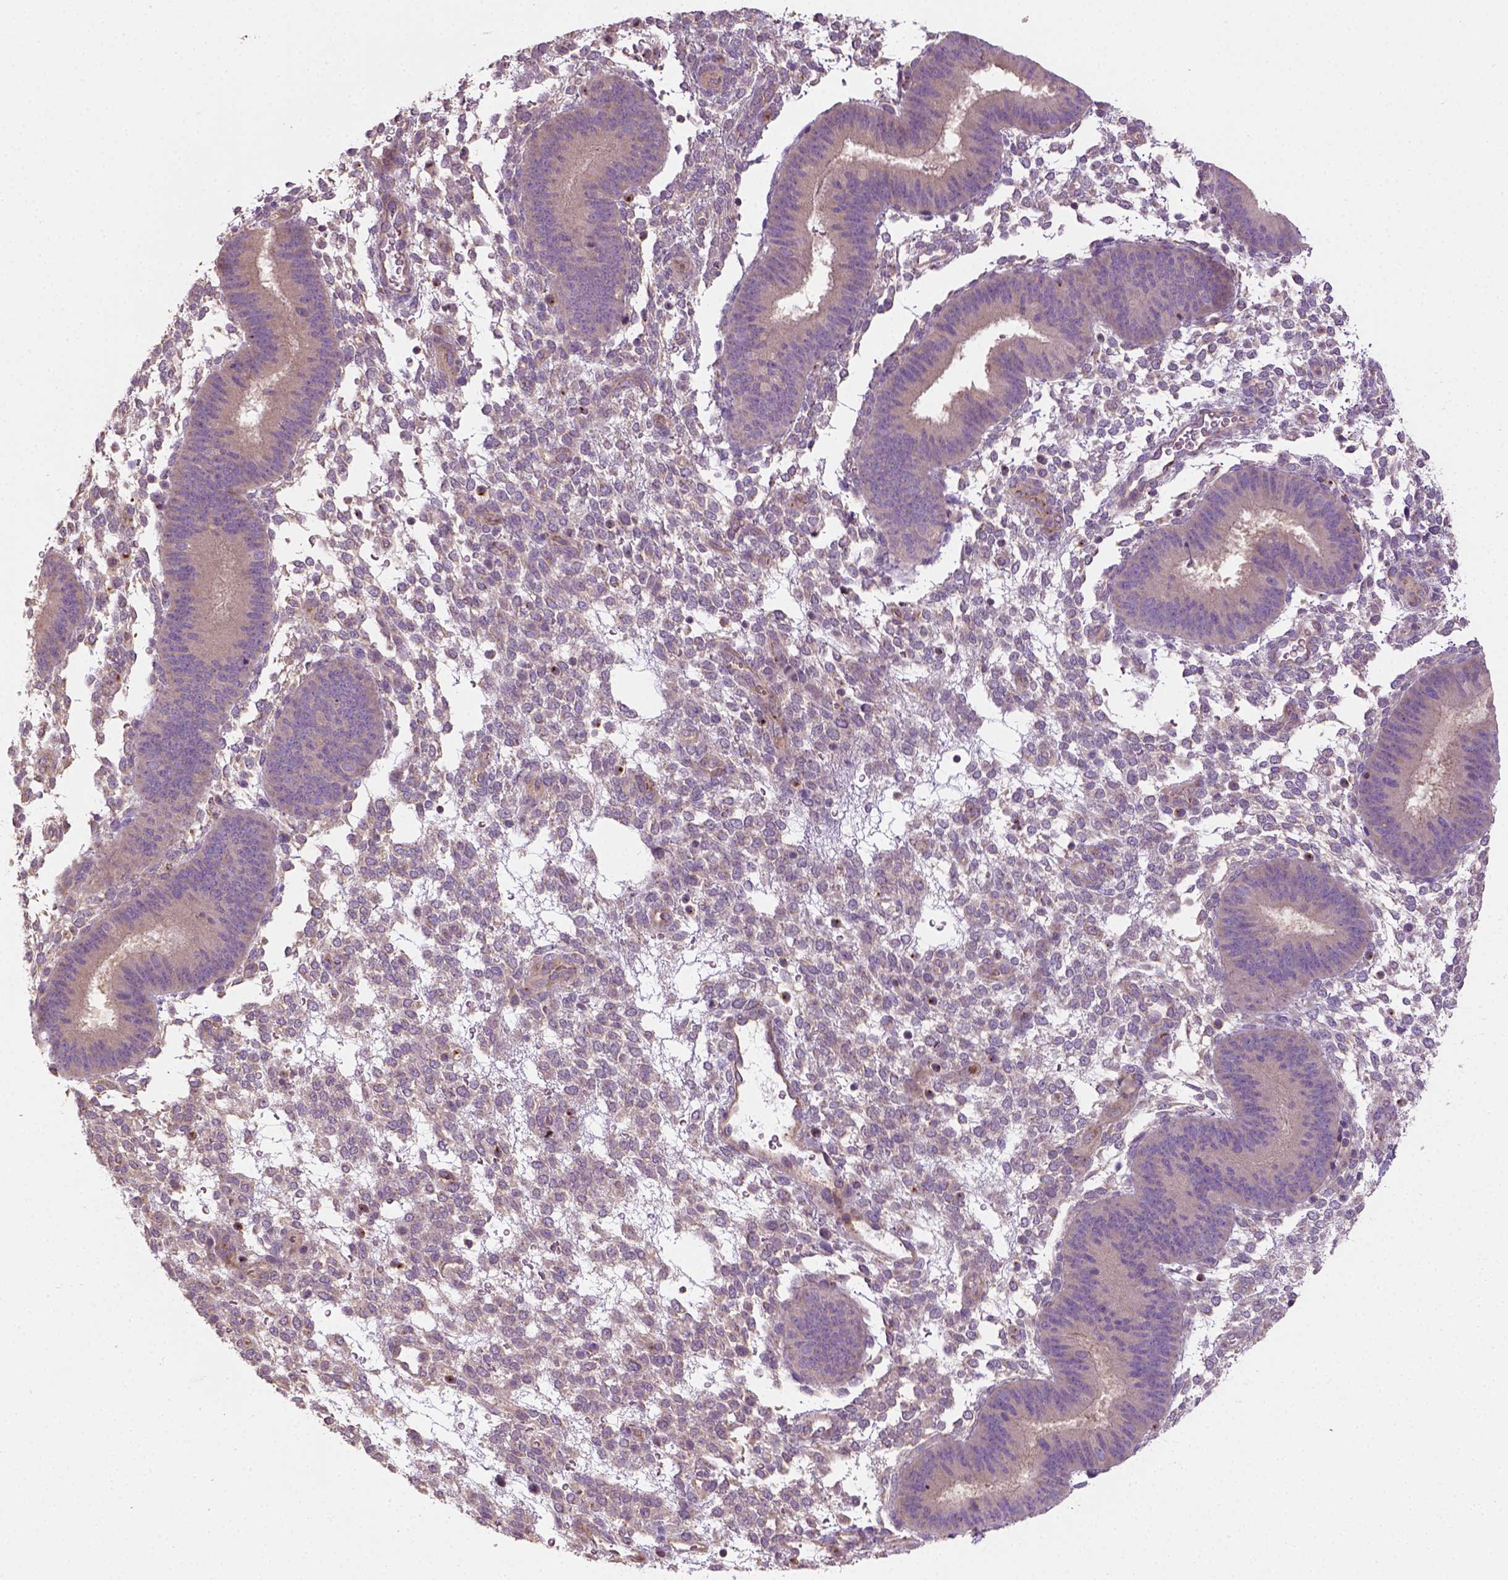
{"staining": {"intensity": "weak", "quantity": "25%-75%", "location": "cytoplasmic/membranous"}, "tissue": "endometrium", "cell_type": "Cells in endometrial stroma", "image_type": "normal", "snomed": [{"axis": "morphology", "description": "Normal tissue, NOS"}, {"axis": "topography", "description": "Endometrium"}], "caption": "A low amount of weak cytoplasmic/membranous staining is appreciated in about 25%-75% of cells in endometrial stroma in benign endometrium.", "gene": "CRACR2A", "patient": {"sex": "female", "age": 39}}